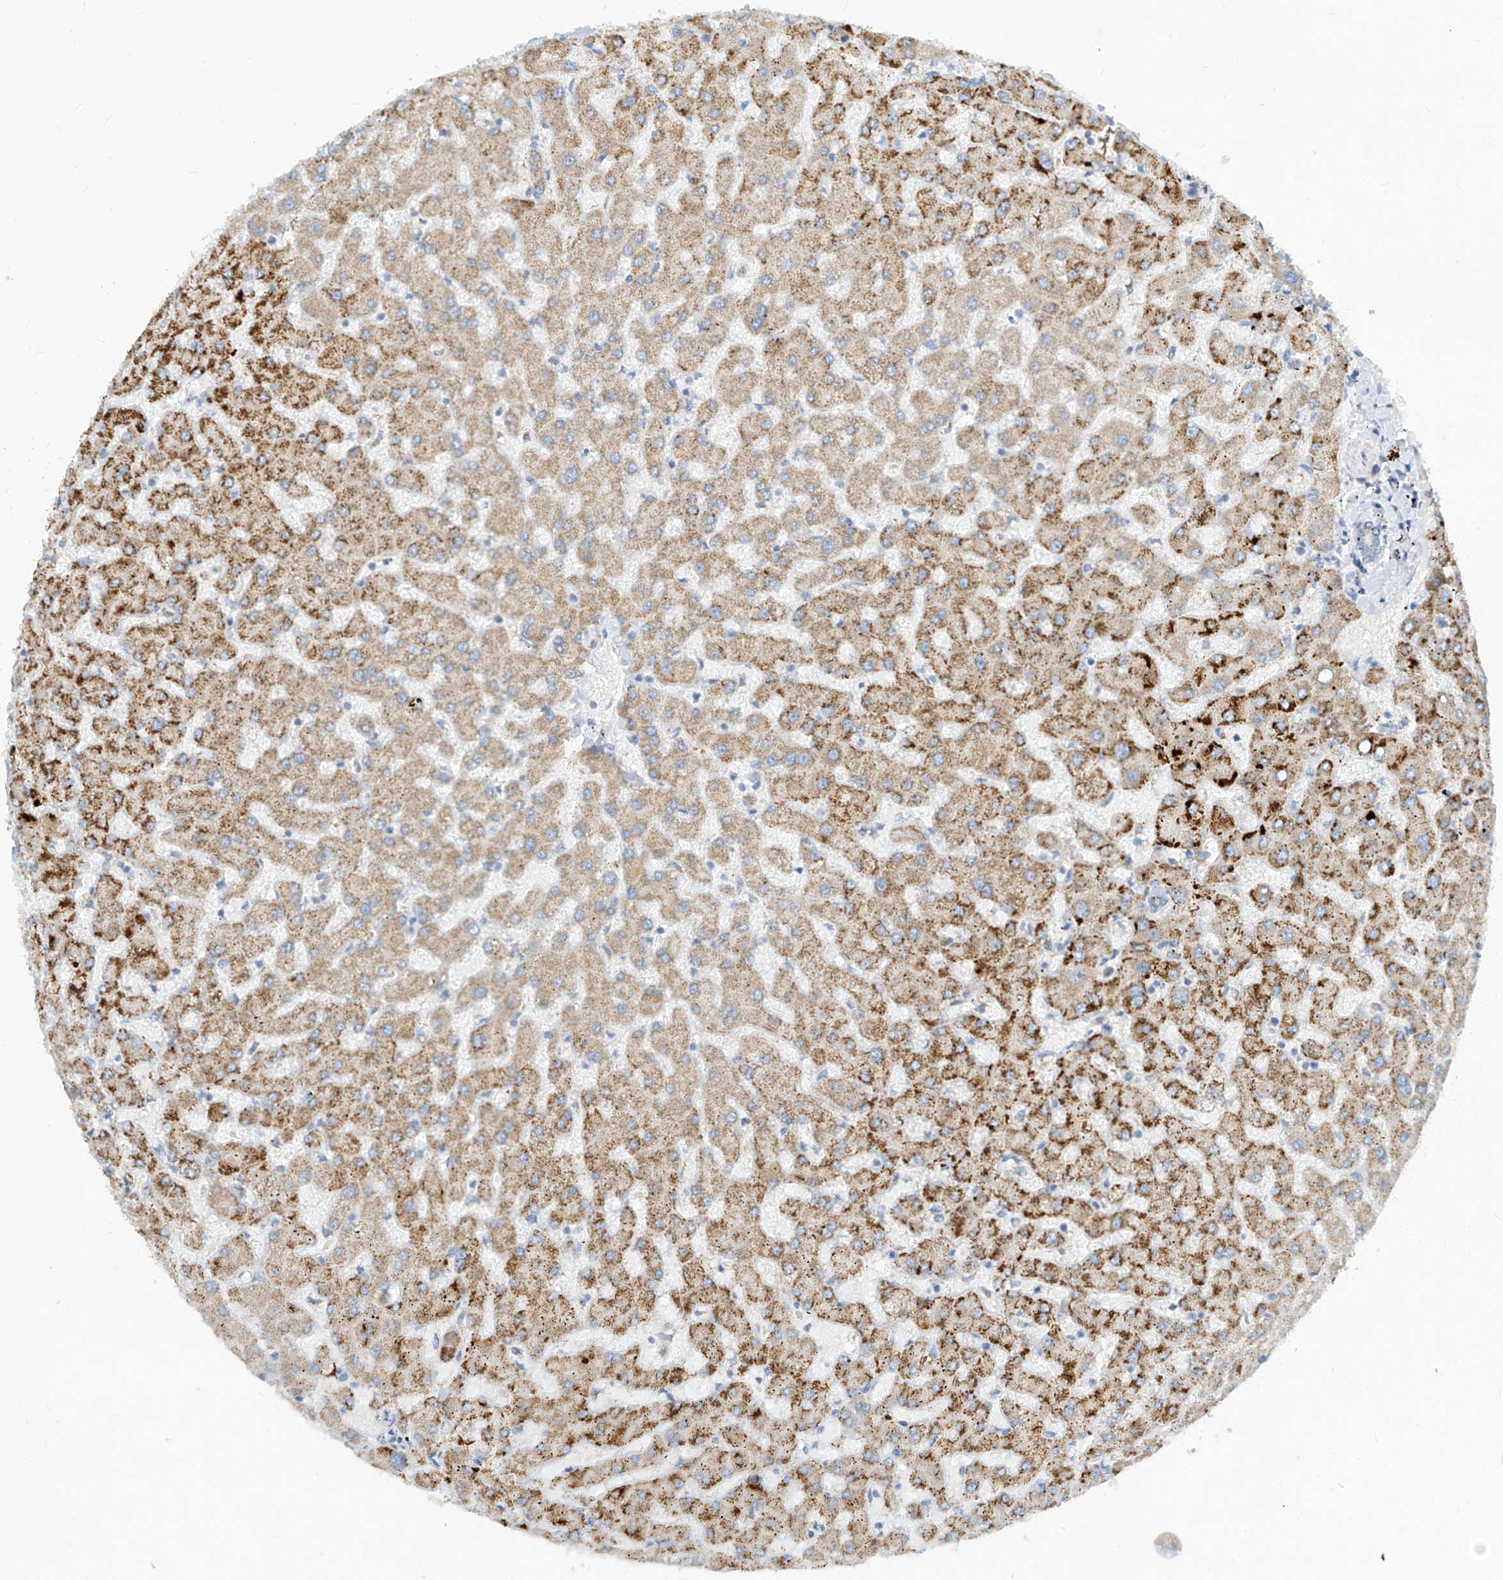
{"staining": {"intensity": "moderate", "quantity": "25%-75%", "location": "cytoplasmic/membranous"}, "tissue": "liver", "cell_type": "Hepatocytes", "image_type": "normal", "snomed": [{"axis": "morphology", "description": "Normal tissue, NOS"}, {"axis": "topography", "description": "Liver"}], "caption": "Immunohistochemistry (DAB (3,3'-diaminobenzidine)) staining of normal human liver reveals moderate cytoplasmic/membranous protein expression in approximately 25%-75% of hepatocytes.", "gene": "ZNF404", "patient": {"sex": "female", "age": 63}}